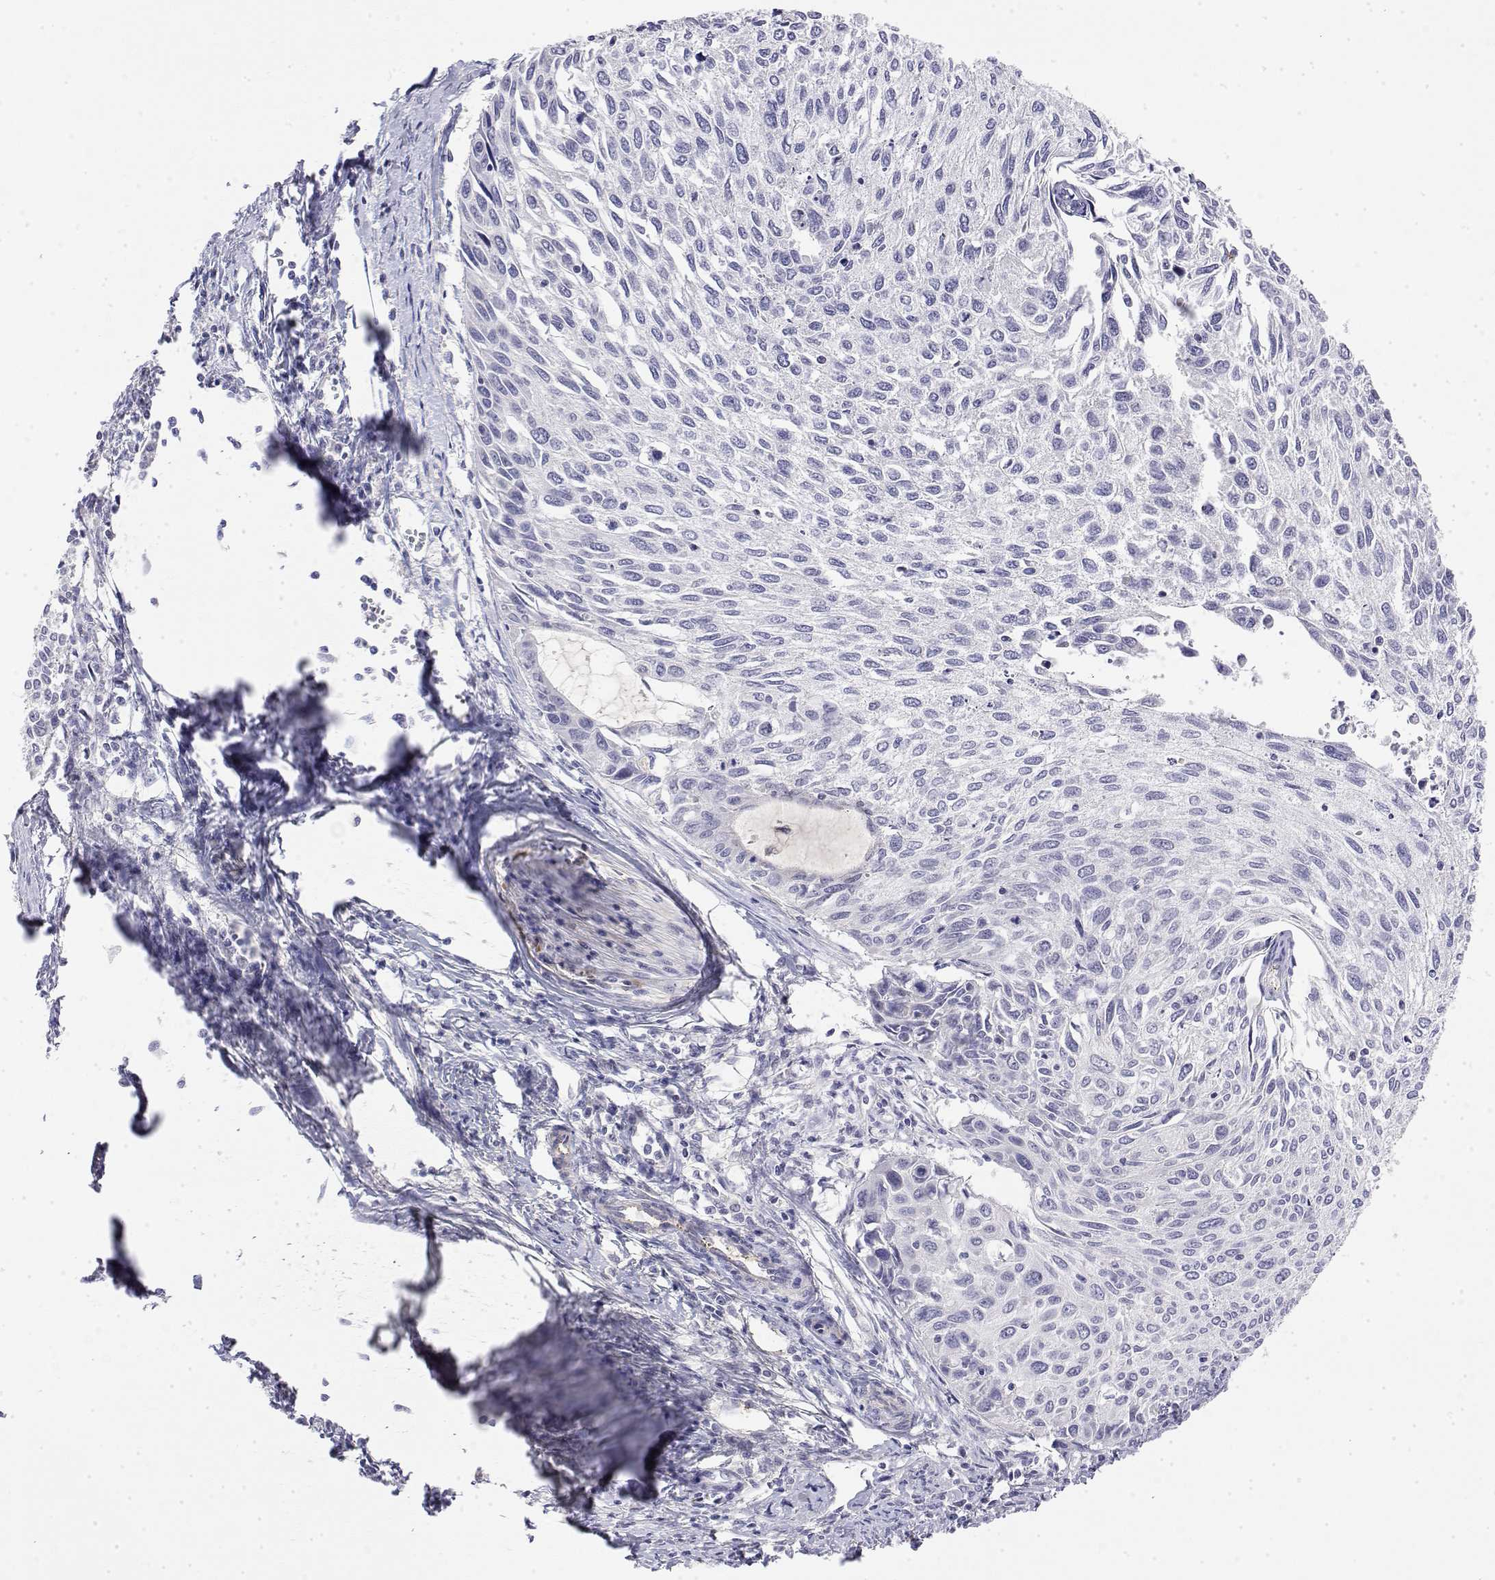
{"staining": {"intensity": "negative", "quantity": "none", "location": "none"}, "tissue": "cervical cancer", "cell_type": "Tumor cells", "image_type": "cancer", "snomed": [{"axis": "morphology", "description": "Squamous cell carcinoma, NOS"}, {"axis": "topography", "description": "Cervix"}], "caption": "Cervical squamous cell carcinoma was stained to show a protein in brown. There is no significant staining in tumor cells.", "gene": "GGACT", "patient": {"sex": "female", "age": 50}}